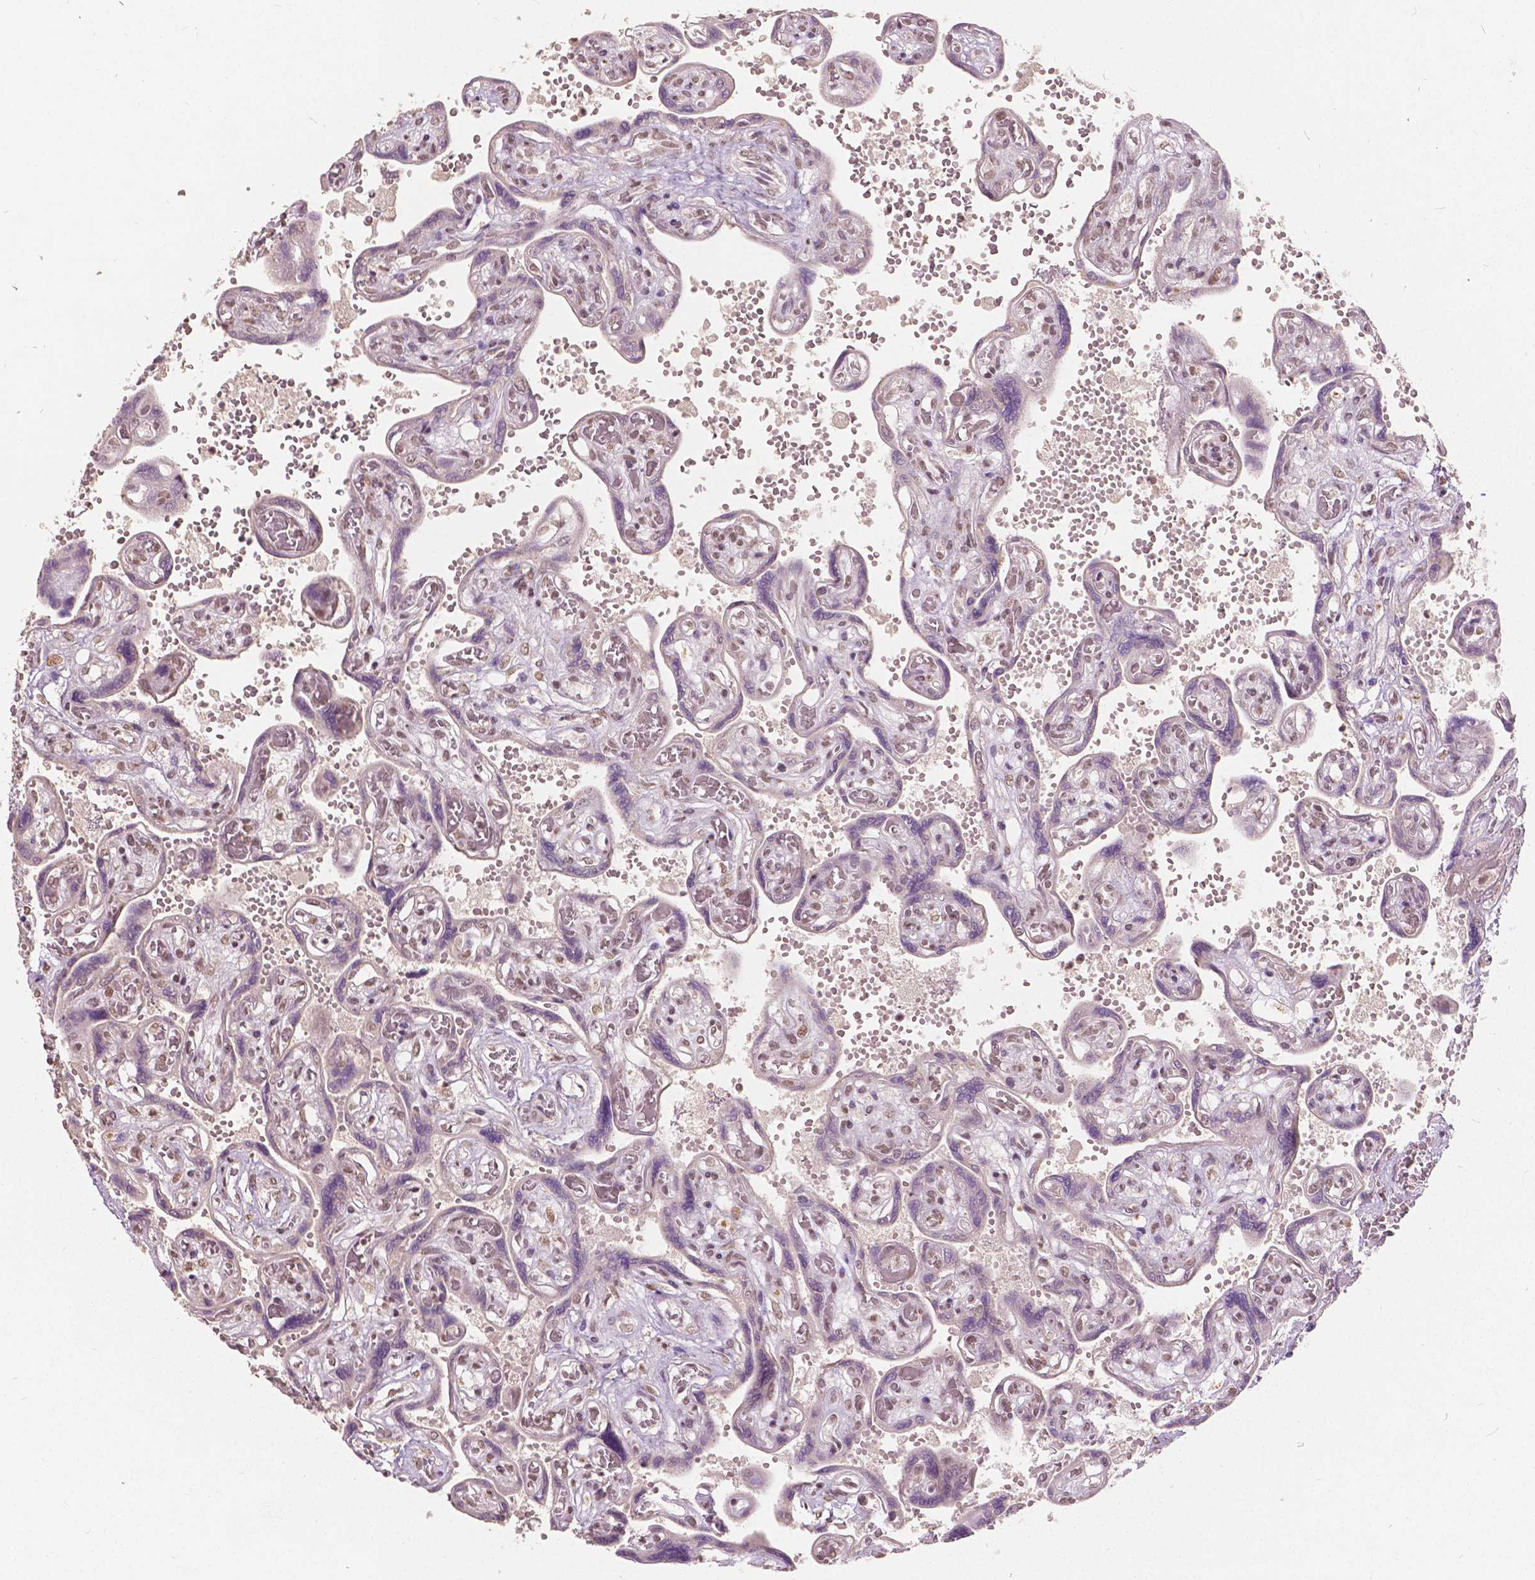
{"staining": {"intensity": "weak", "quantity": "25%-75%", "location": "nuclear"}, "tissue": "placenta", "cell_type": "Trophoblastic cells", "image_type": "normal", "snomed": [{"axis": "morphology", "description": "Normal tissue, NOS"}, {"axis": "topography", "description": "Placenta"}], "caption": "Immunohistochemistry (IHC) micrograph of normal placenta: human placenta stained using immunohistochemistry exhibits low levels of weak protein expression localized specifically in the nuclear of trophoblastic cells, appearing as a nuclear brown color.", "gene": "HOXA10", "patient": {"sex": "female", "age": 32}}